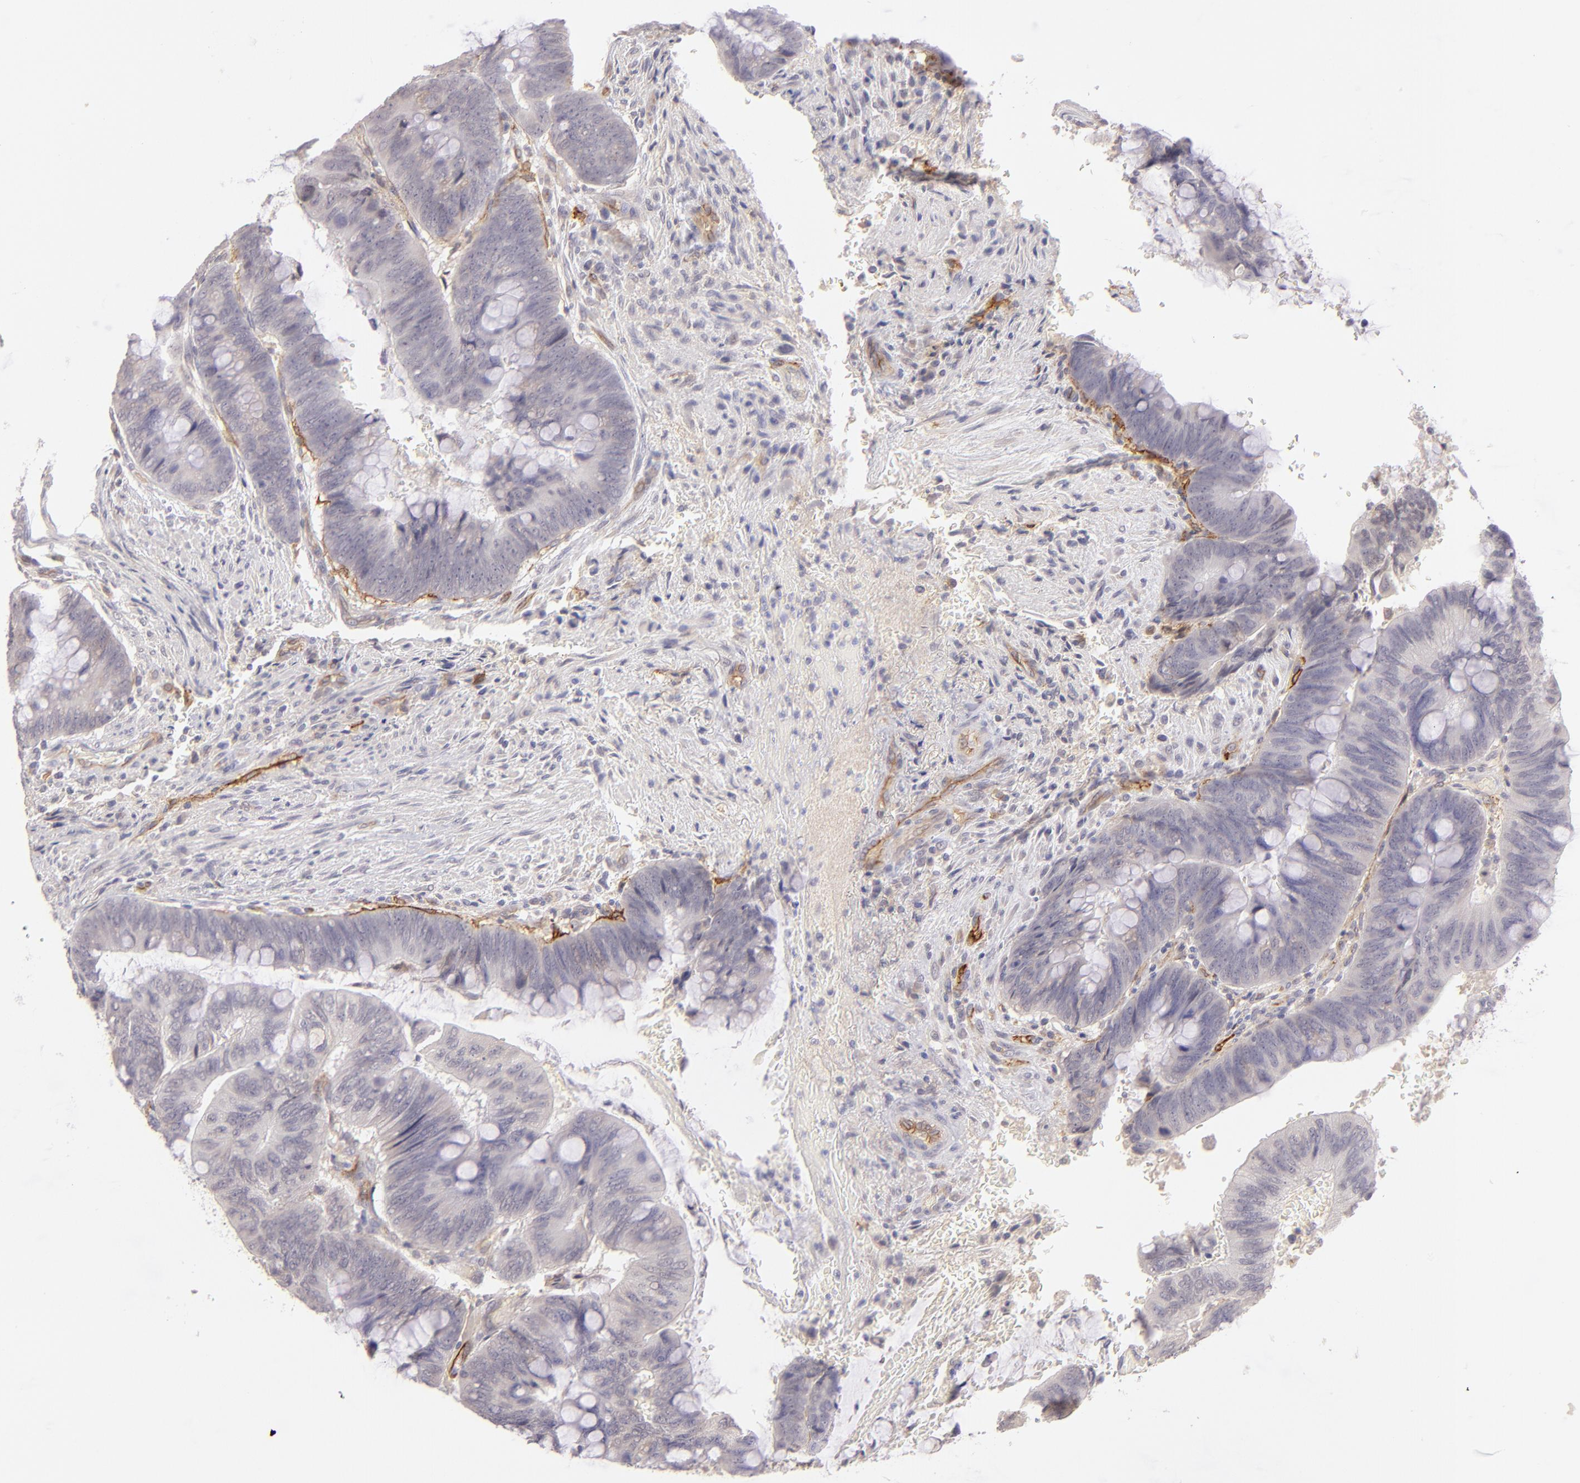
{"staining": {"intensity": "negative", "quantity": "none", "location": "none"}, "tissue": "colorectal cancer", "cell_type": "Tumor cells", "image_type": "cancer", "snomed": [{"axis": "morphology", "description": "Normal tissue, NOS"}, {"axis": "morphology", "description": "Adenocarcinoma, NOS"}, {"axis": "topography", "description": "Rectum"}], "caption": "The photomicrograph exhibits no significant expression in tumor cells of colorectal adenocarcinoma. The staining was performed using DAB to visualize the protein expression in brown, while the nuclei were stained in blue with hematoxylin (Magnification: 20x).", "gene": "THBD", "patient": {"sex": "male", "age": 92}}